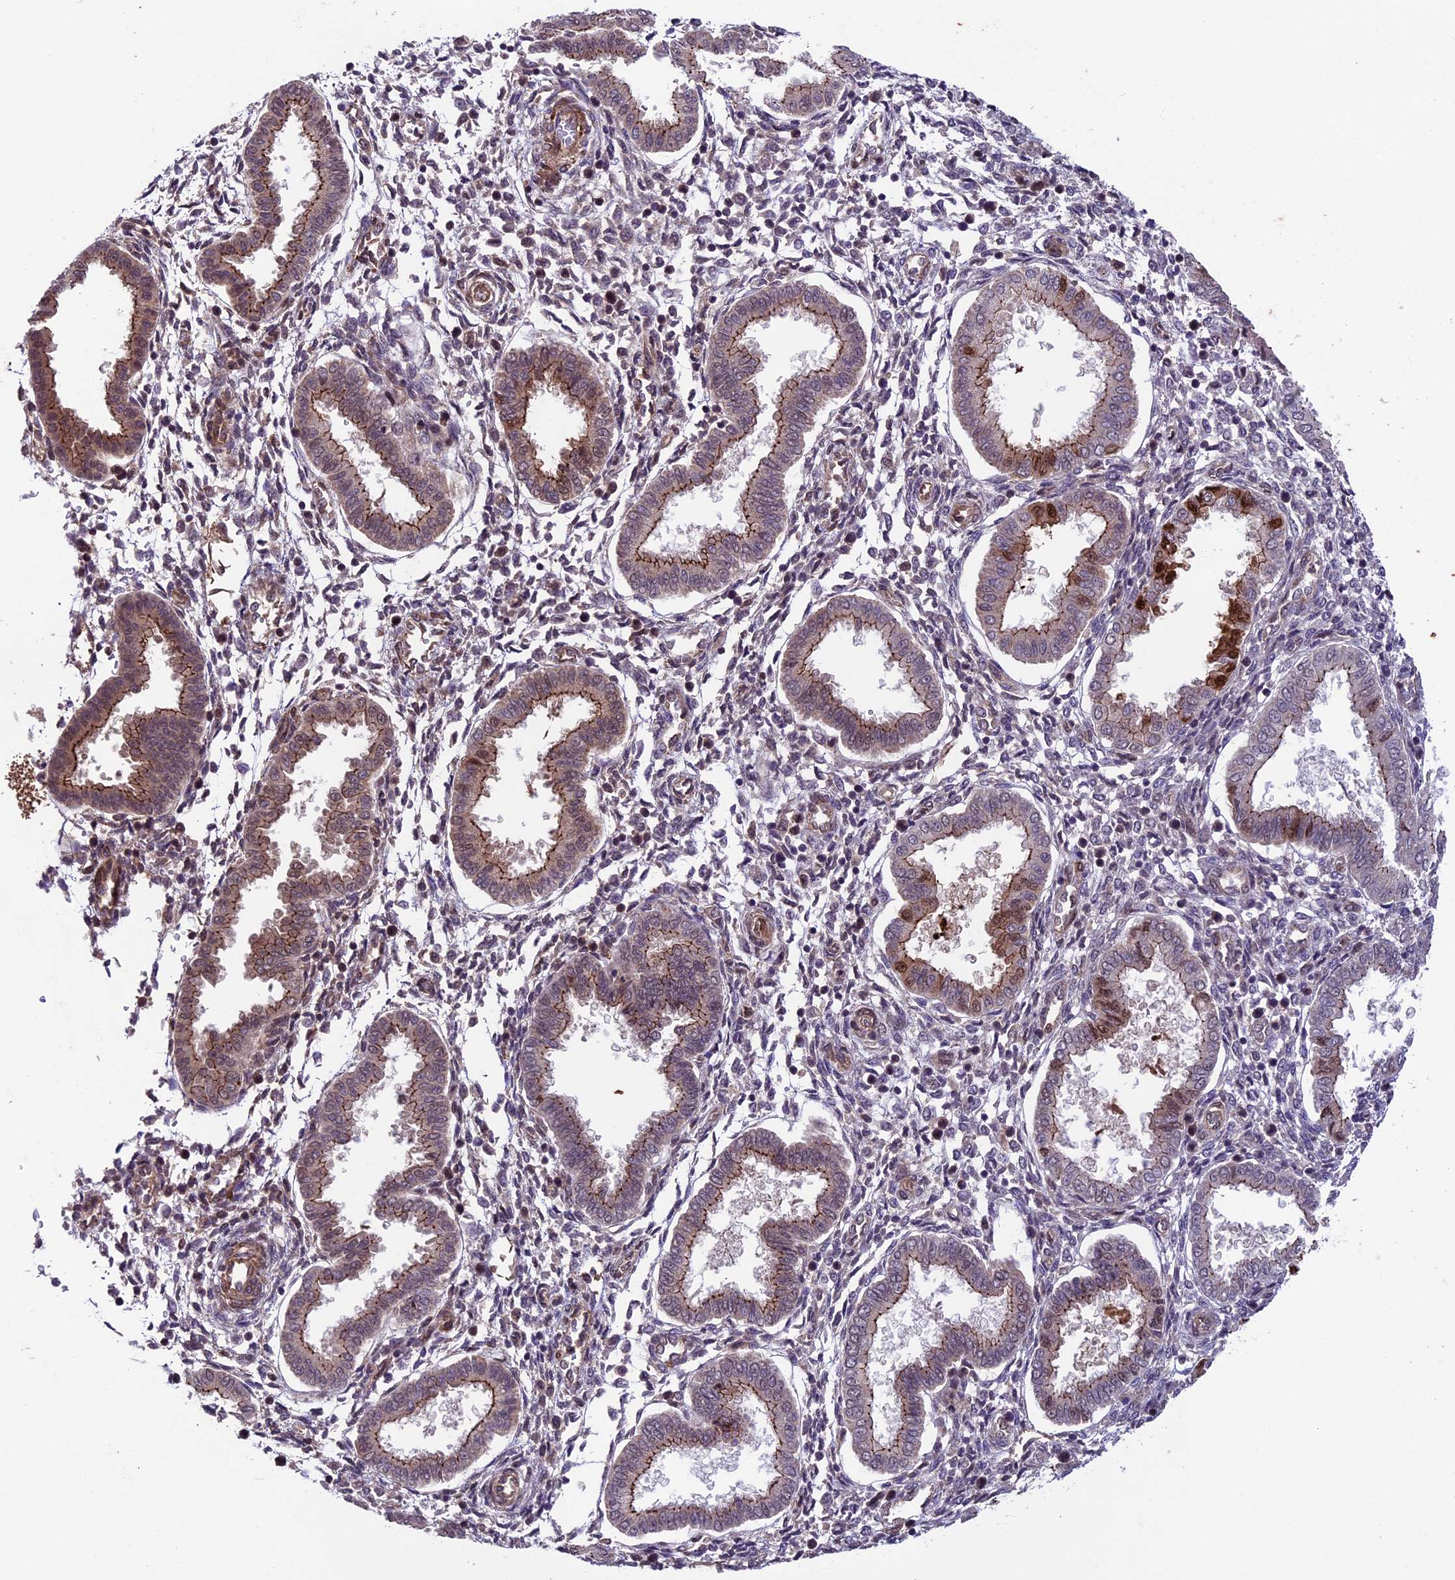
{"staining": {"intensity": "negative", "quantity": "none", "location": "none"}, "tissue": "endometrium", "cell_type": "Cells in endometrial stroma", "image_type": "normal", "snomed": [{"axis": "morphology", "description": "Normal tissue, NOS"}, {"axis": "topography", "description": "Endometrium"}], "caption": "Immunohistochemistry micrograph of normal human endometrium stained for a protein (brown), which shows no staining in cells in endometrial stroma. The staining was performed using DAB to visualize the protein expression in brown, while the nuclei were stained in blue with hematoxylin (Magnification: 20x).", "gene": "SIPA1L3", "patient": {"sex": "female", "age": 24}}